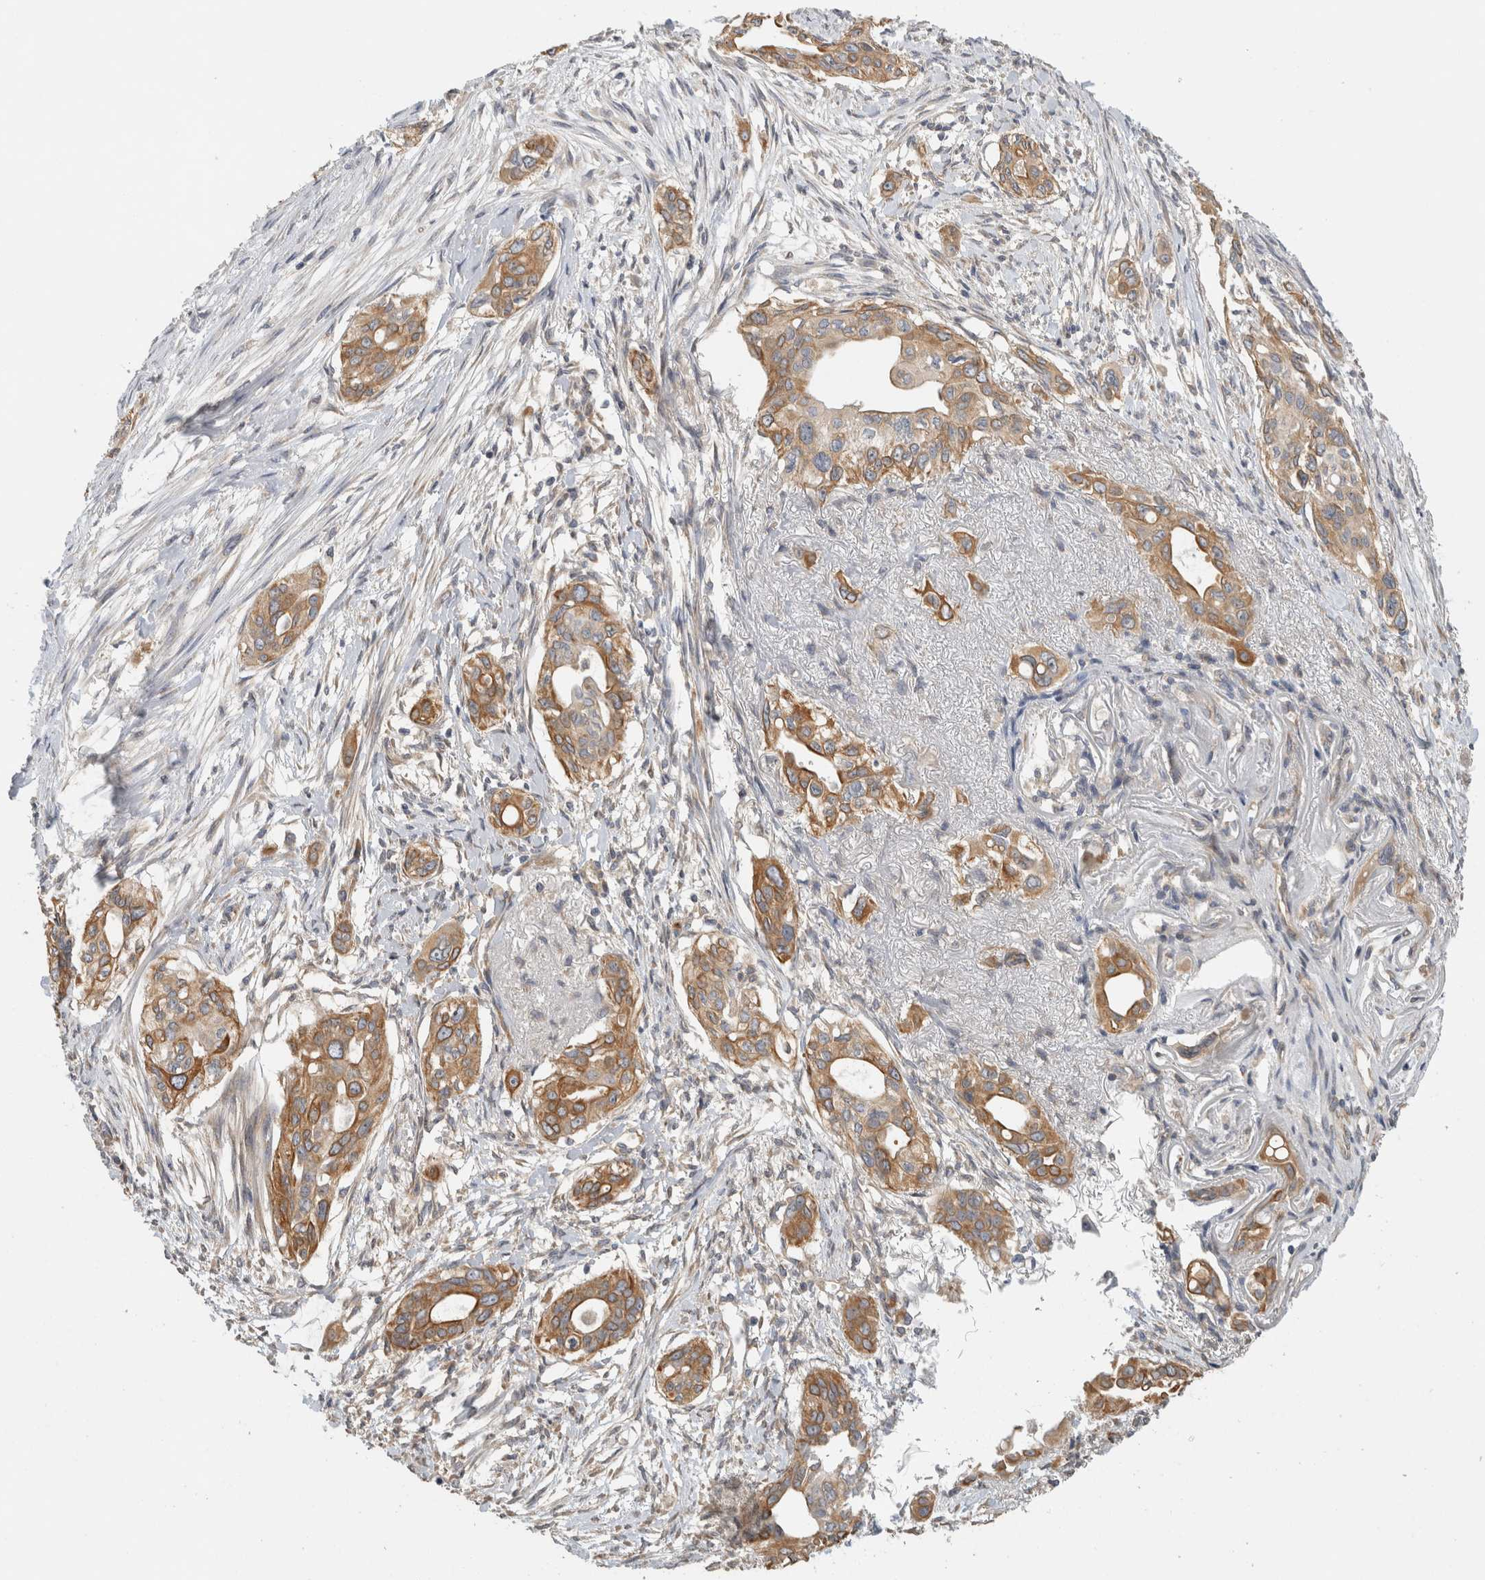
{"staining": {"intensity": "moderate", "quantity": ">75%", "location": "cytoplasmic/membranous"}, "tissue": "pancreatic cancer", "cell_type": "Tumor cells", "image_type": "cancer", "snomed": [{"axis": "morphology", "description": "Adenocarcinoma, NOS"}, {"axis": "topography", "description": "Pancreas"}], "caption": "Protein positivity by IHC exhibits moderate cytoplasmic/membranous expression in about >75% of tumor cells in pancreatic adenocarcinoma.", "gene": "PUM1", "patient": {"sex": "female", "age": 60}}